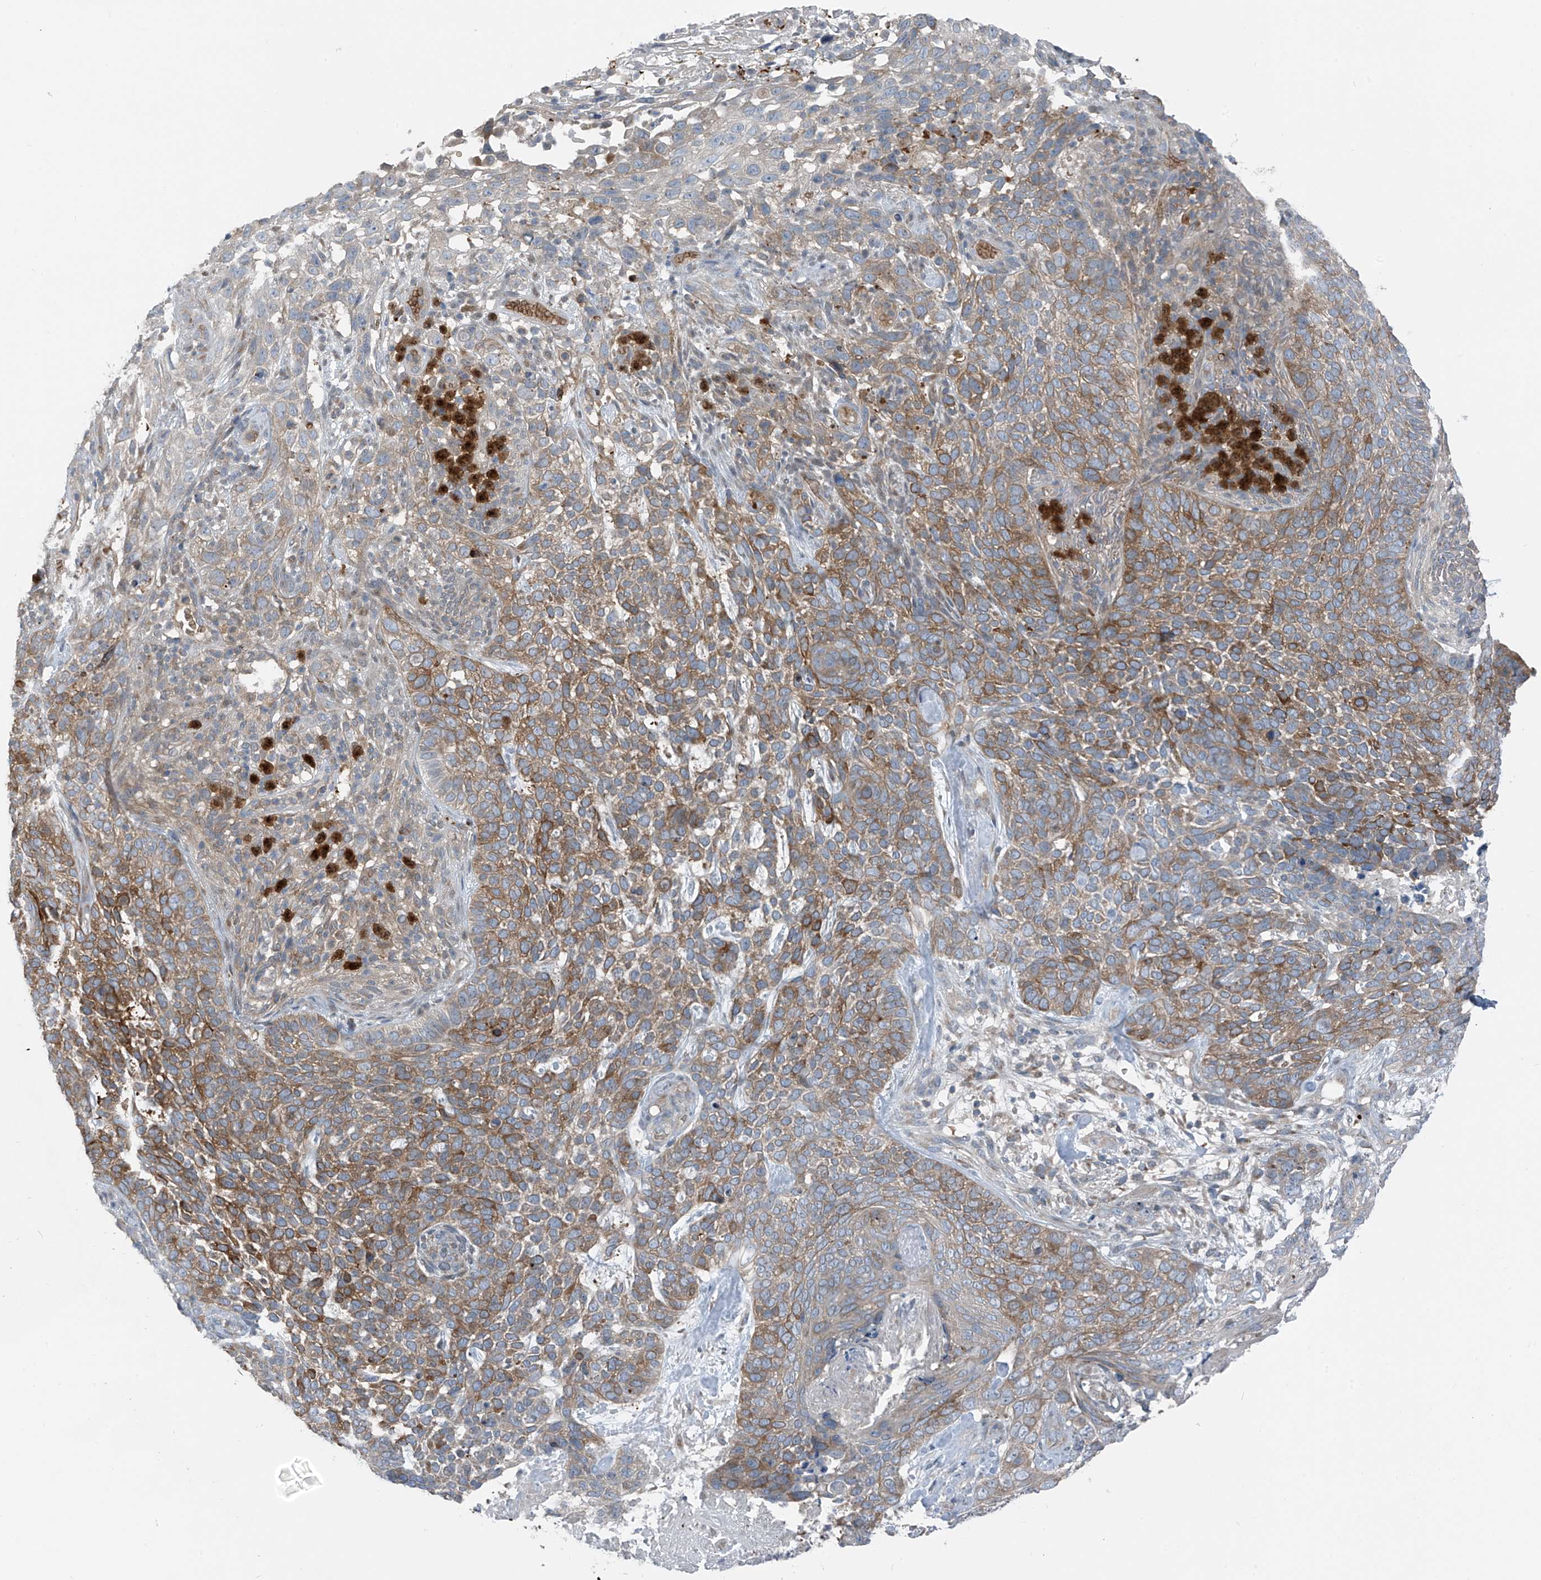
{"staining": {"intensity": "moderate", "quantity": "25%-75%", "location": "cytoplasmic/membranous"}, "tissue": "skin cancer", "cell_type": "Tumor cells", "image_type": "cancer", "snomed": [{"axis": "morphology", "description": "Basal cell carcinoma"}, {"axis": "topography", "description": "Skin"}], "caption": "The photomicrograph demonstrates immunohistochemical staining of skin cancer. There is moderate cytoplasmic/membranous expression is present in about 25%-75% of tumor cells. Using DAB (brown) and hematoxylin (blue) stains, captured at high magnification using brightfield microscopy.", "gene": "SLC12A6", "patient": {"sex": "female", "age": 64}}